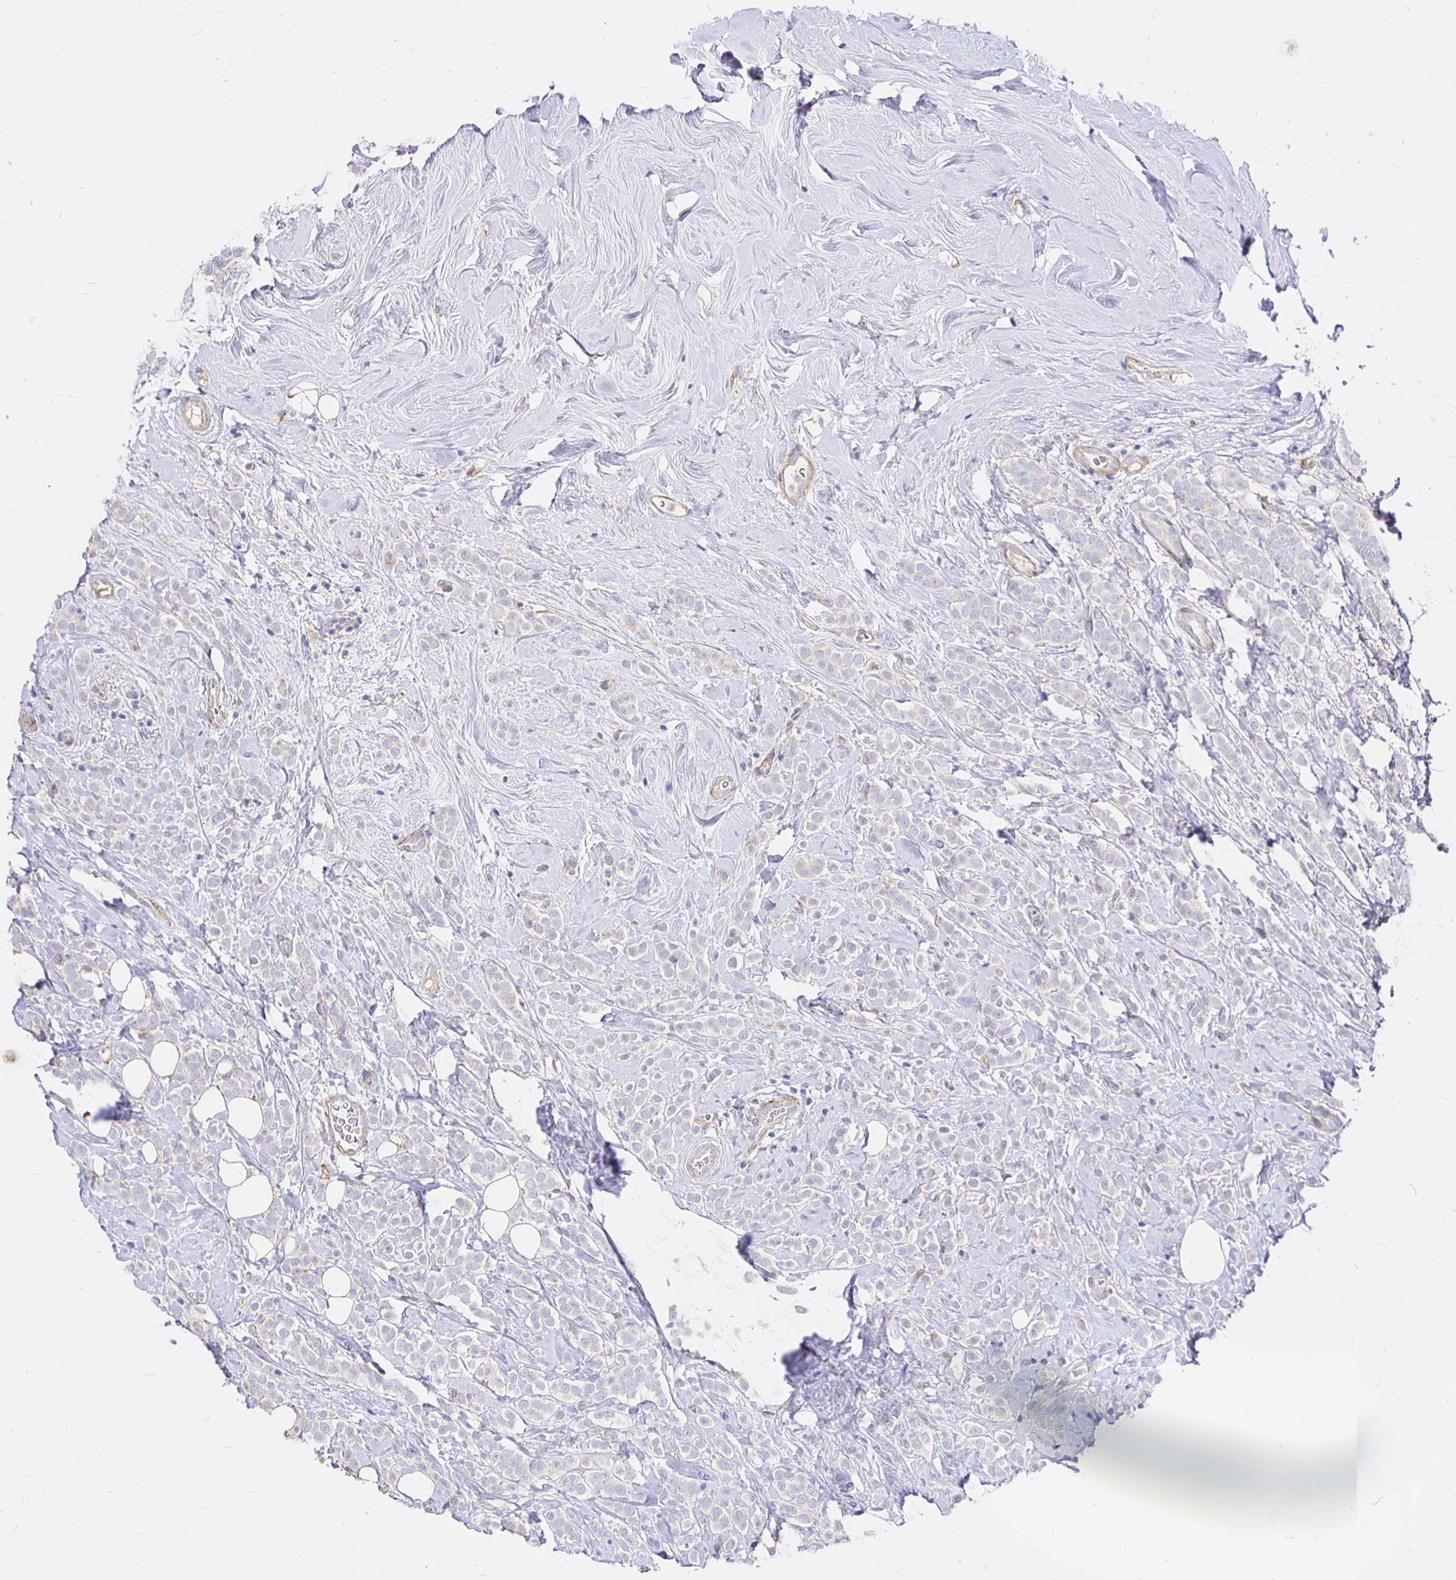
{"staining": {"intensity": "negative", "quantity": "none", "location": "none"}, "tissue": "breast cancer", "cell_type": "Tumor cells", "image_type": "cancer", "snomed": [{"axis": "morphology", "description": "Lobular carcinoma"}, {"axis": "topography", "description": "Breast"}], "caption": "Breast cancer (lobular carcinoma) was stained to show a protein in brown. There is no significant expression in tumor cells.", "gene": "PALM2AKAP2", "patient": {"sex": "female", "age": 49}}